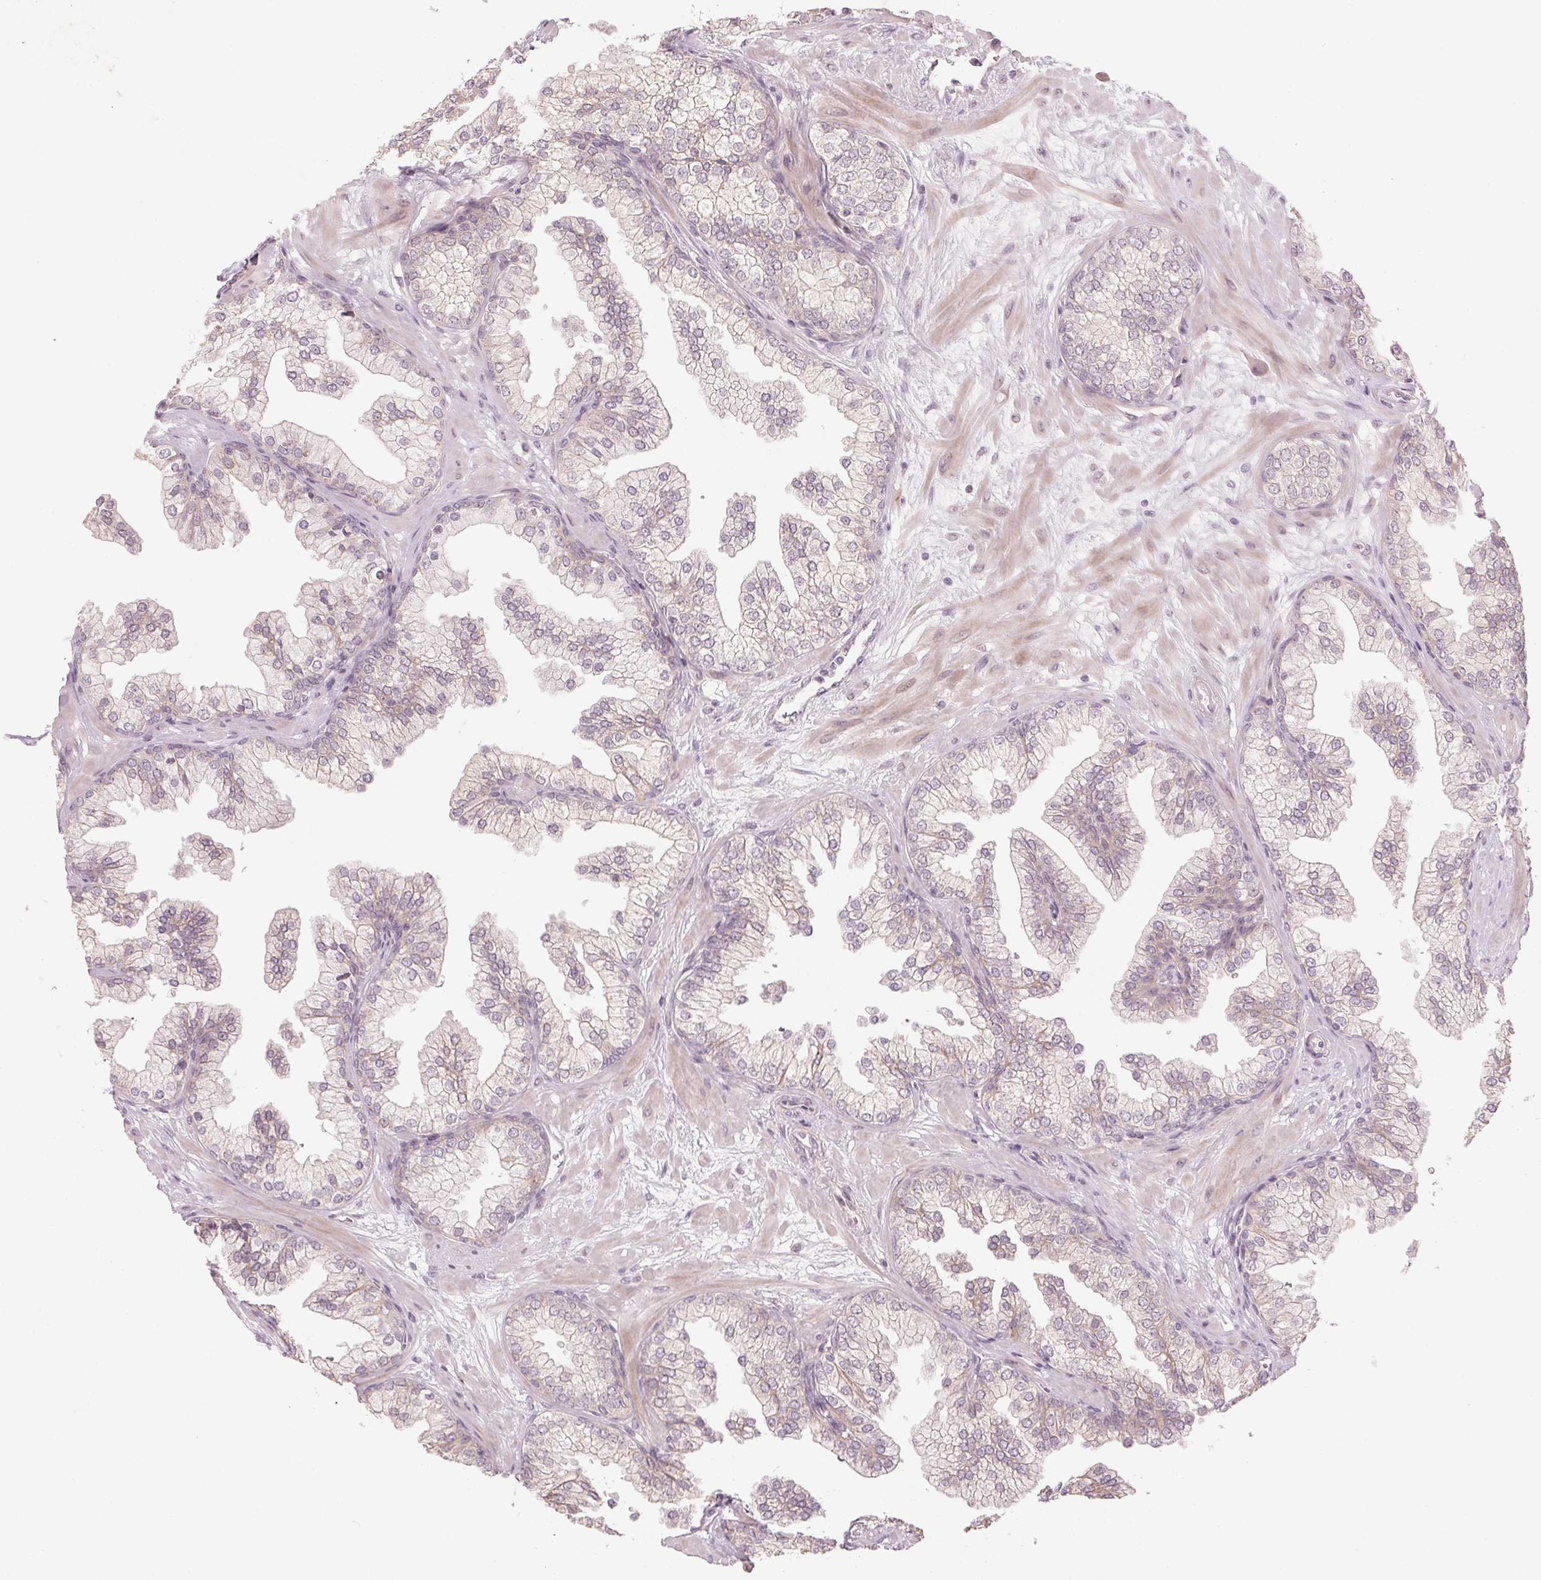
{"staining": {"intensity": "weak", "quantity": "25%-75%", "location": "cytoplasmic/membranous"}, "tissue": "prostate", "cell_type": "Glandular cells", "image_type": "normal", "snomed": [{"axis": "morphology", "description": "Normal tissue, NOS"}, {"axis": "topography", "description": "Prostate"}, {"axis": "topography", "description": "Peripheral nerve tissue"}], "caption": "Weak cytoplasmic/membranous staining for a protein is seen in approximately 25%-75% of glandular cells of unremarkable prostate using immunohistochemistry (IHC).", "gene": "TMED6", "patient": {"sex": "male", "age": 61}}